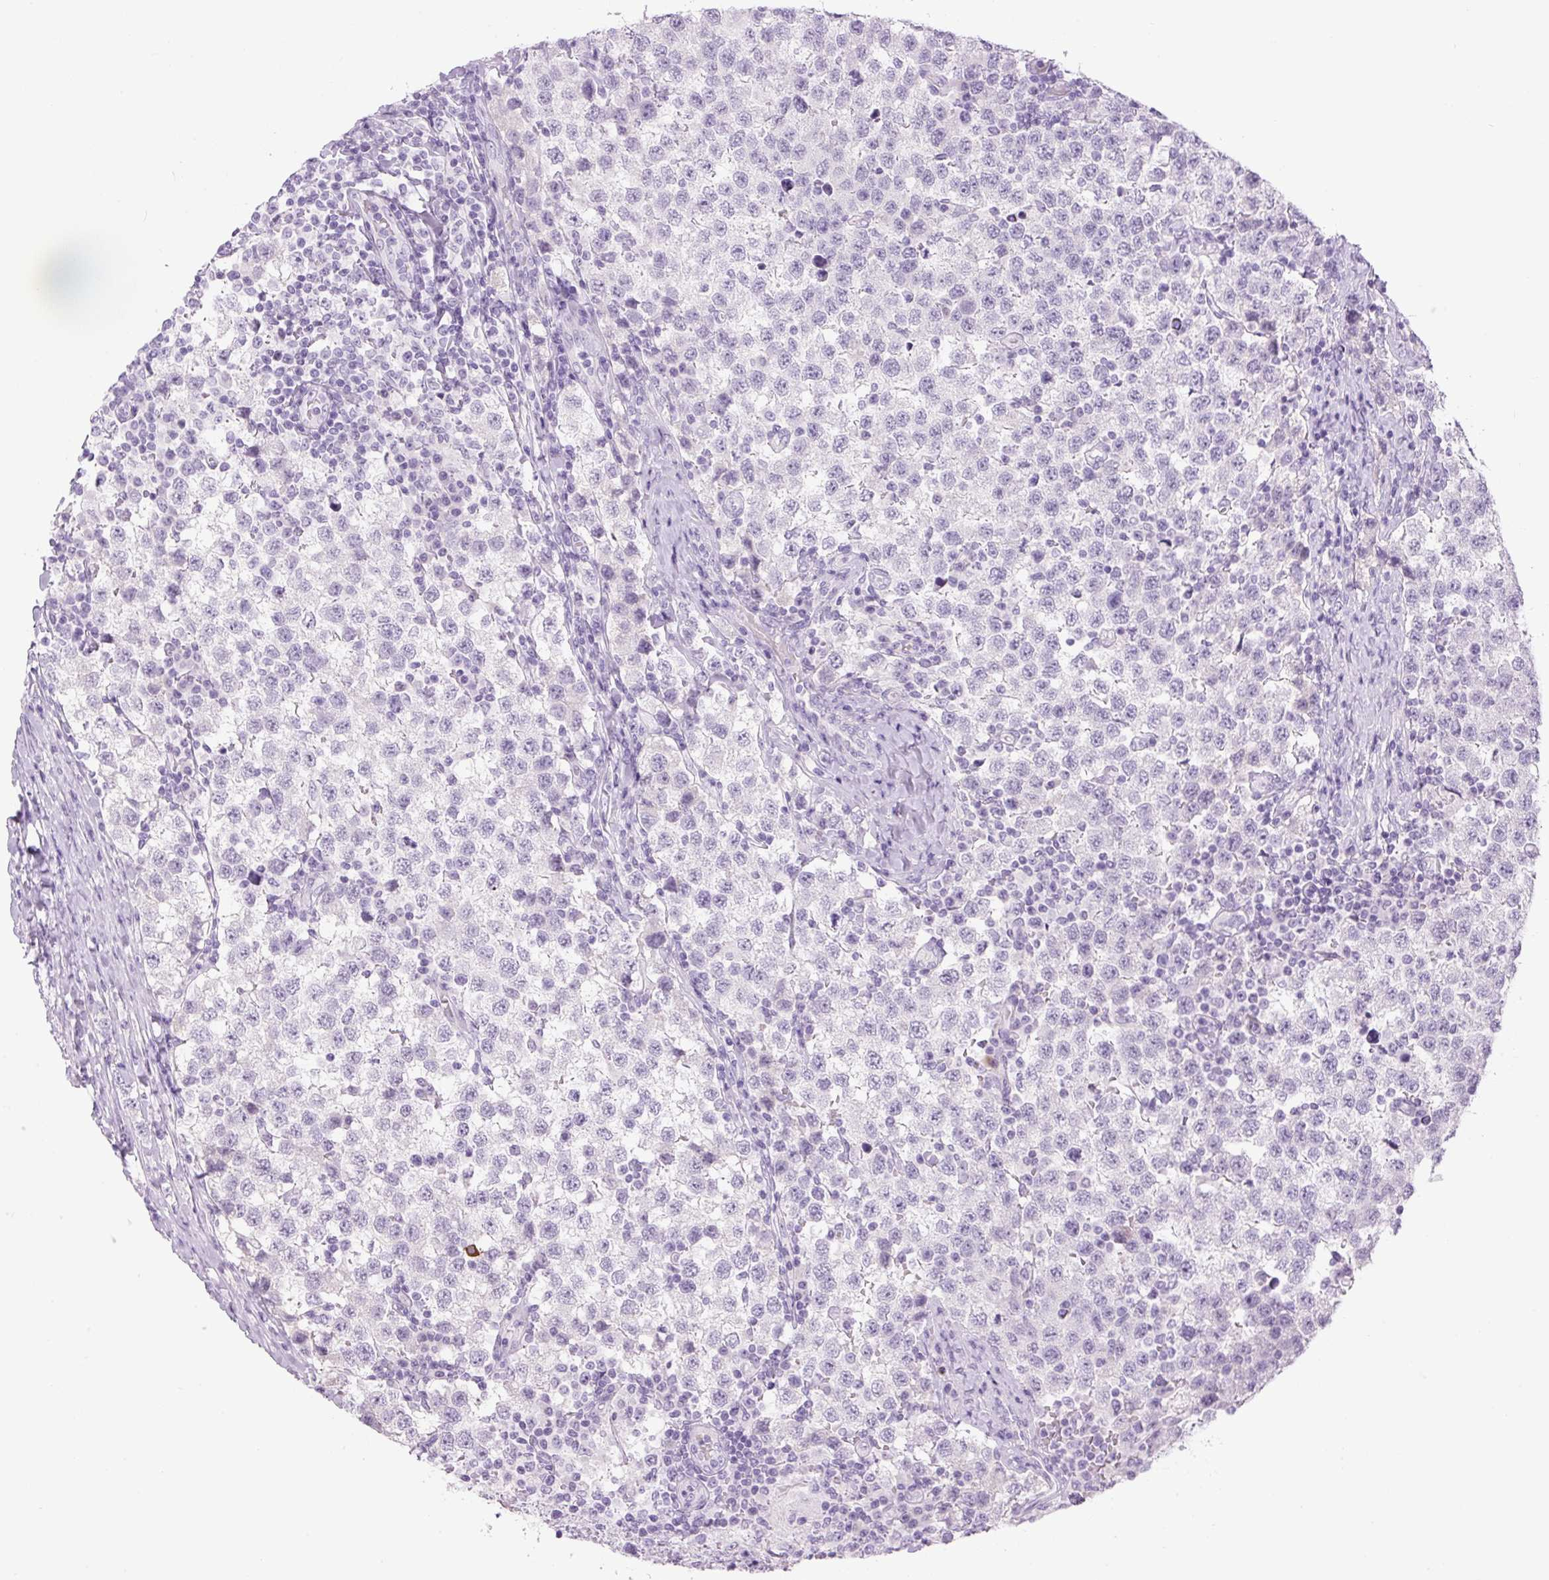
{"staining": {"intensity": "negative", "quantity": "none", "location": "none"}, "tissue": "testis cancer", "cell_type": "Tumor cells", "image_type": "cancer", "snomed": [{"axis": "morphology", "description": "Seminoma, NOS"}, {"axis": "topography", "description": "Testis"}], "caption": "A micrograph of testis cancer (seminoma) stained for a protein exhibits no brown staining in tumor cells. Brightfield microscopy of immunohistochemistry stained with DAB (3,3'-diaminobenzidine) (brown) and hematoxylin (blue), captured at high magnification.", "gene": "COL9A2", "patient": {"sex": "male", "age": 34}}